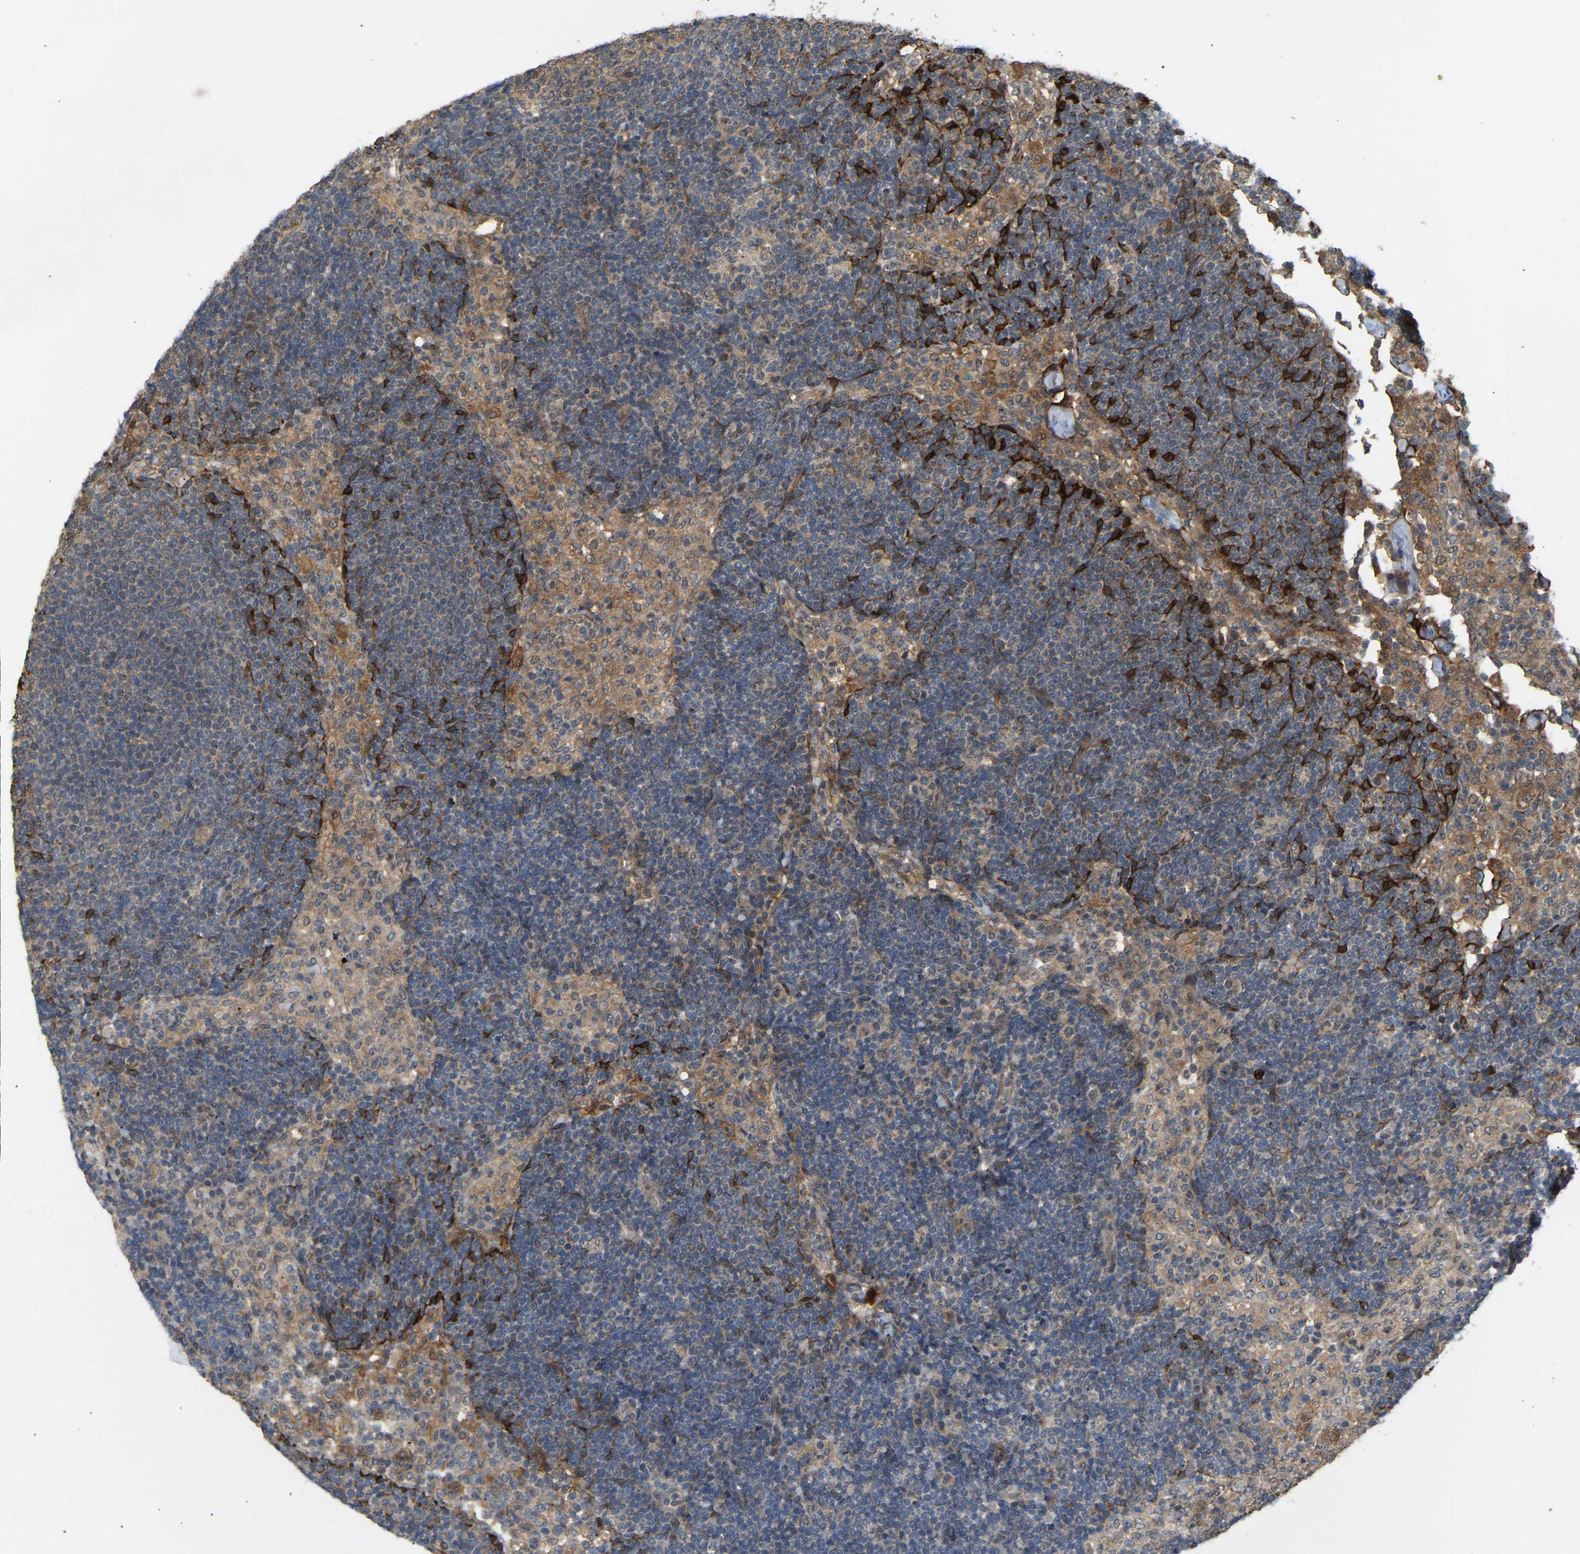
{"staining": {"intensity": "weak", "quantity": "25%-75%", "location": "cytoplasmic/membranous"}, "tissue": "lymph node", "cell_type": "Germinal center cells", "image_type": "normal", "snomed": [{"axis": "morphology", "description": "Normal tissue, NOS"}, {"axis": "morphology", "description": "Carcinoid, malignant, NOS"}, {"axis": "topography", "description": "Lymph node"}], "caption": "The immunohistochemical stain highlights weak cytoplasmic/membranous expression in germinal center cells of normal lymph node.", "gene": "LIMK2", "patient": {"sex": "male", "age": 47}}